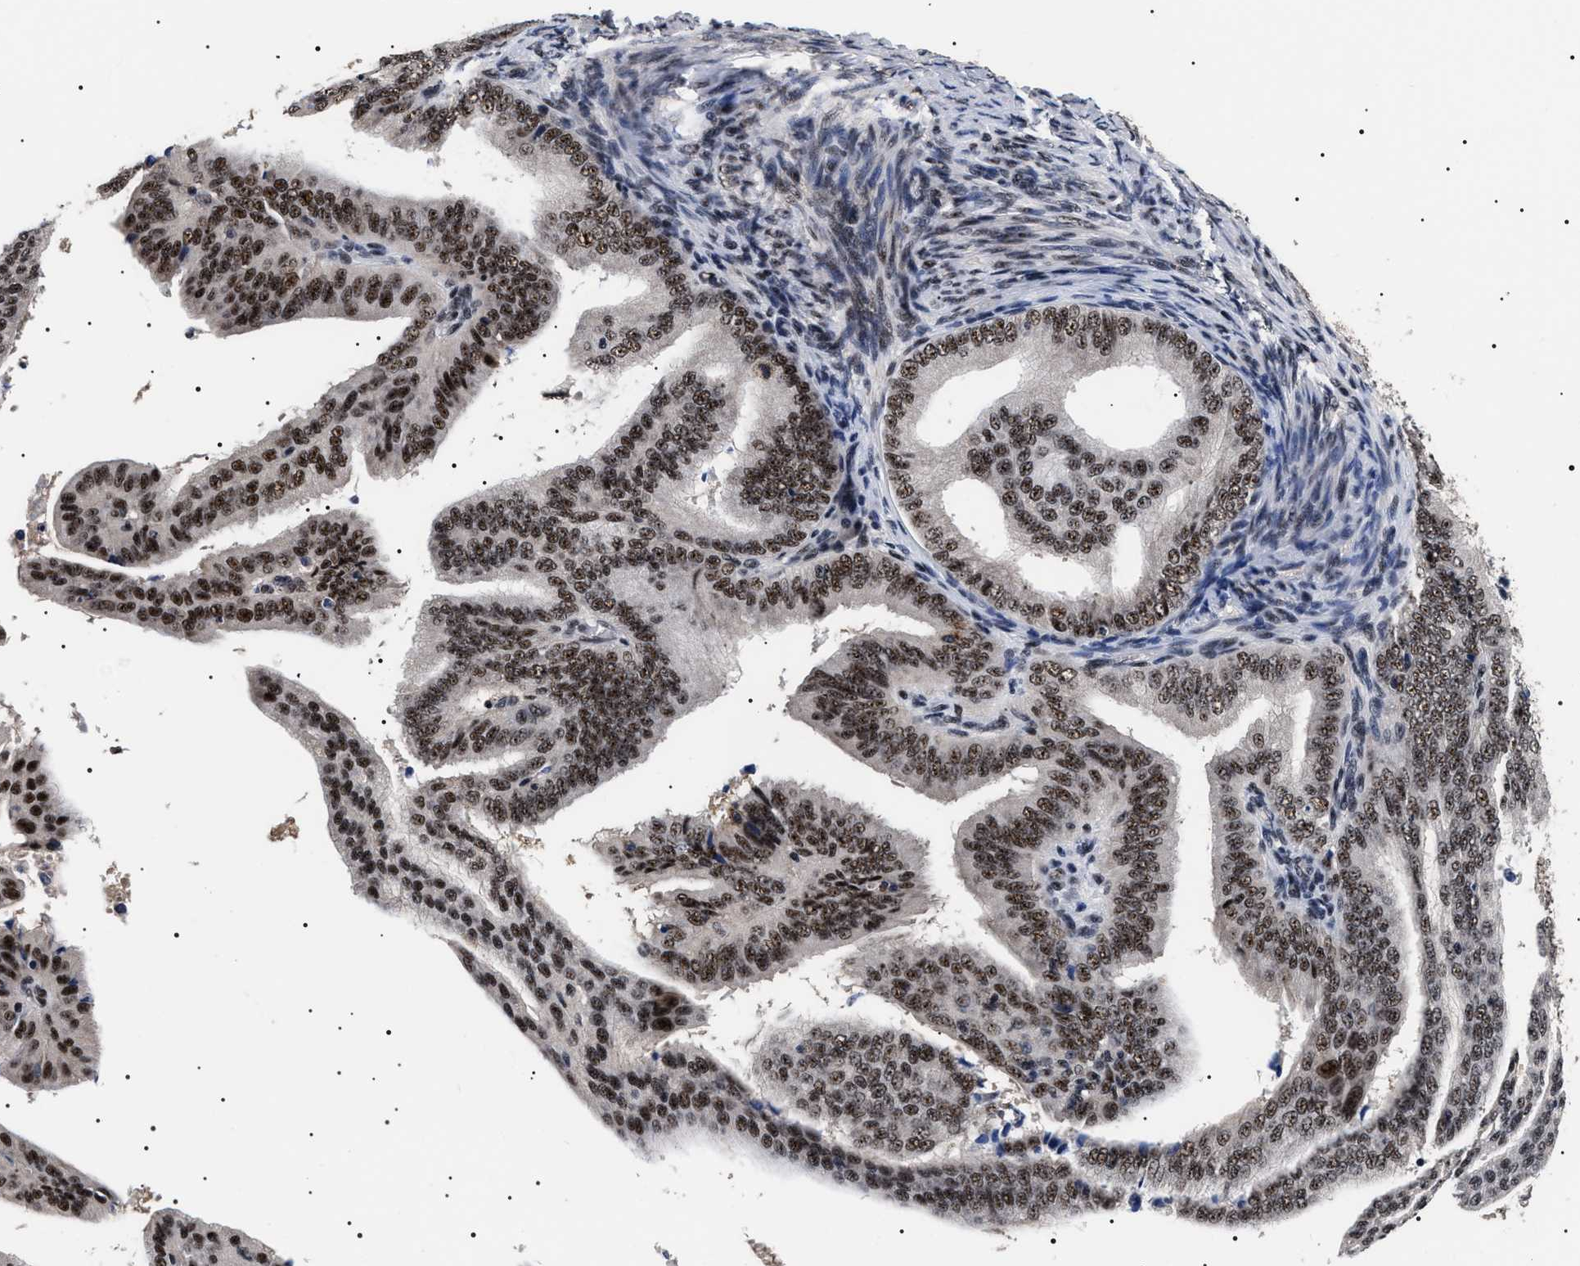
{"staining": {"intensity": "strong", "quantity": ">75%", "location": "nuclear"}, "tissue": "endometrial cancer", "cell_type": "Tumor cells", "image_type": "cancer", "snomed": [{"axis": "morphology", "description": "Adenocarcinoma, NOS"}, {"axis": "topography", "description": "Endometrium"}], "caption": "Endometrial adenocarcinoma was stained to show a protein in brown. There is high levels of strong nuclear staining in about >75% of tumor cells.", "gene": "CAAP1", "patient": {"sex": "female", "age": 58}}